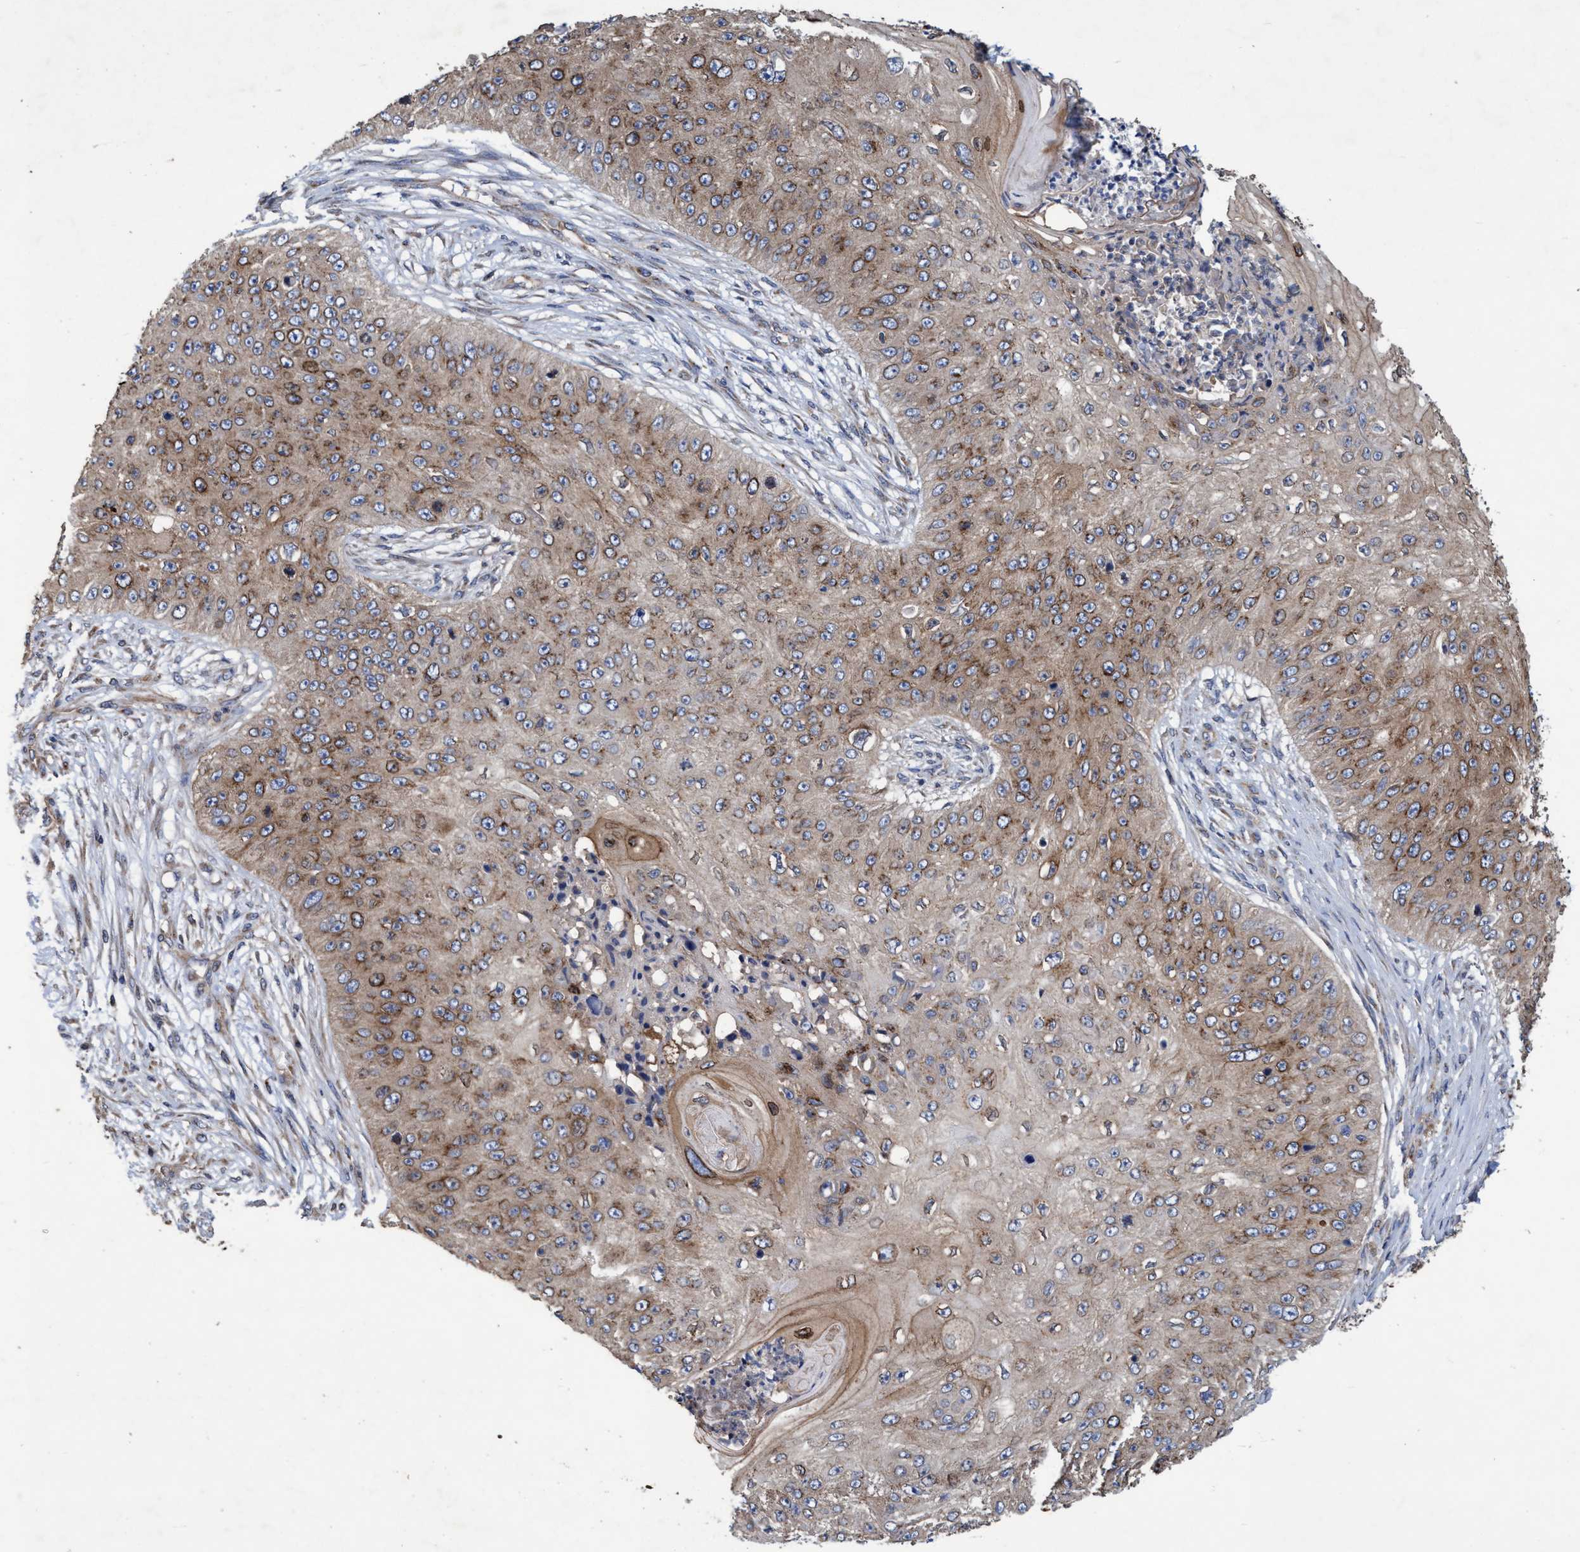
{"staining": {"intensity": "moderate", "quantity": ">75%", "location": "cytoplasmic/membranous"}, "tissue": "skin cancer", "cell_type": "Tumor cells", "image_type": "cancer", "snomed": [{"axis": "morphology", "description": "Squamous cell carcinoma, NOS"}, {"axis": "topography", "description": "Skin"}], "caption": "This photomicrograph exhibits IHC staining of human squamous cell carcinoma (skin), with medium moderate cytoplasmic/membranous positivity in approximately >75% of tumor cells.", "gene": "BICD2", "patient": {"sex": "female", "age": 80}}